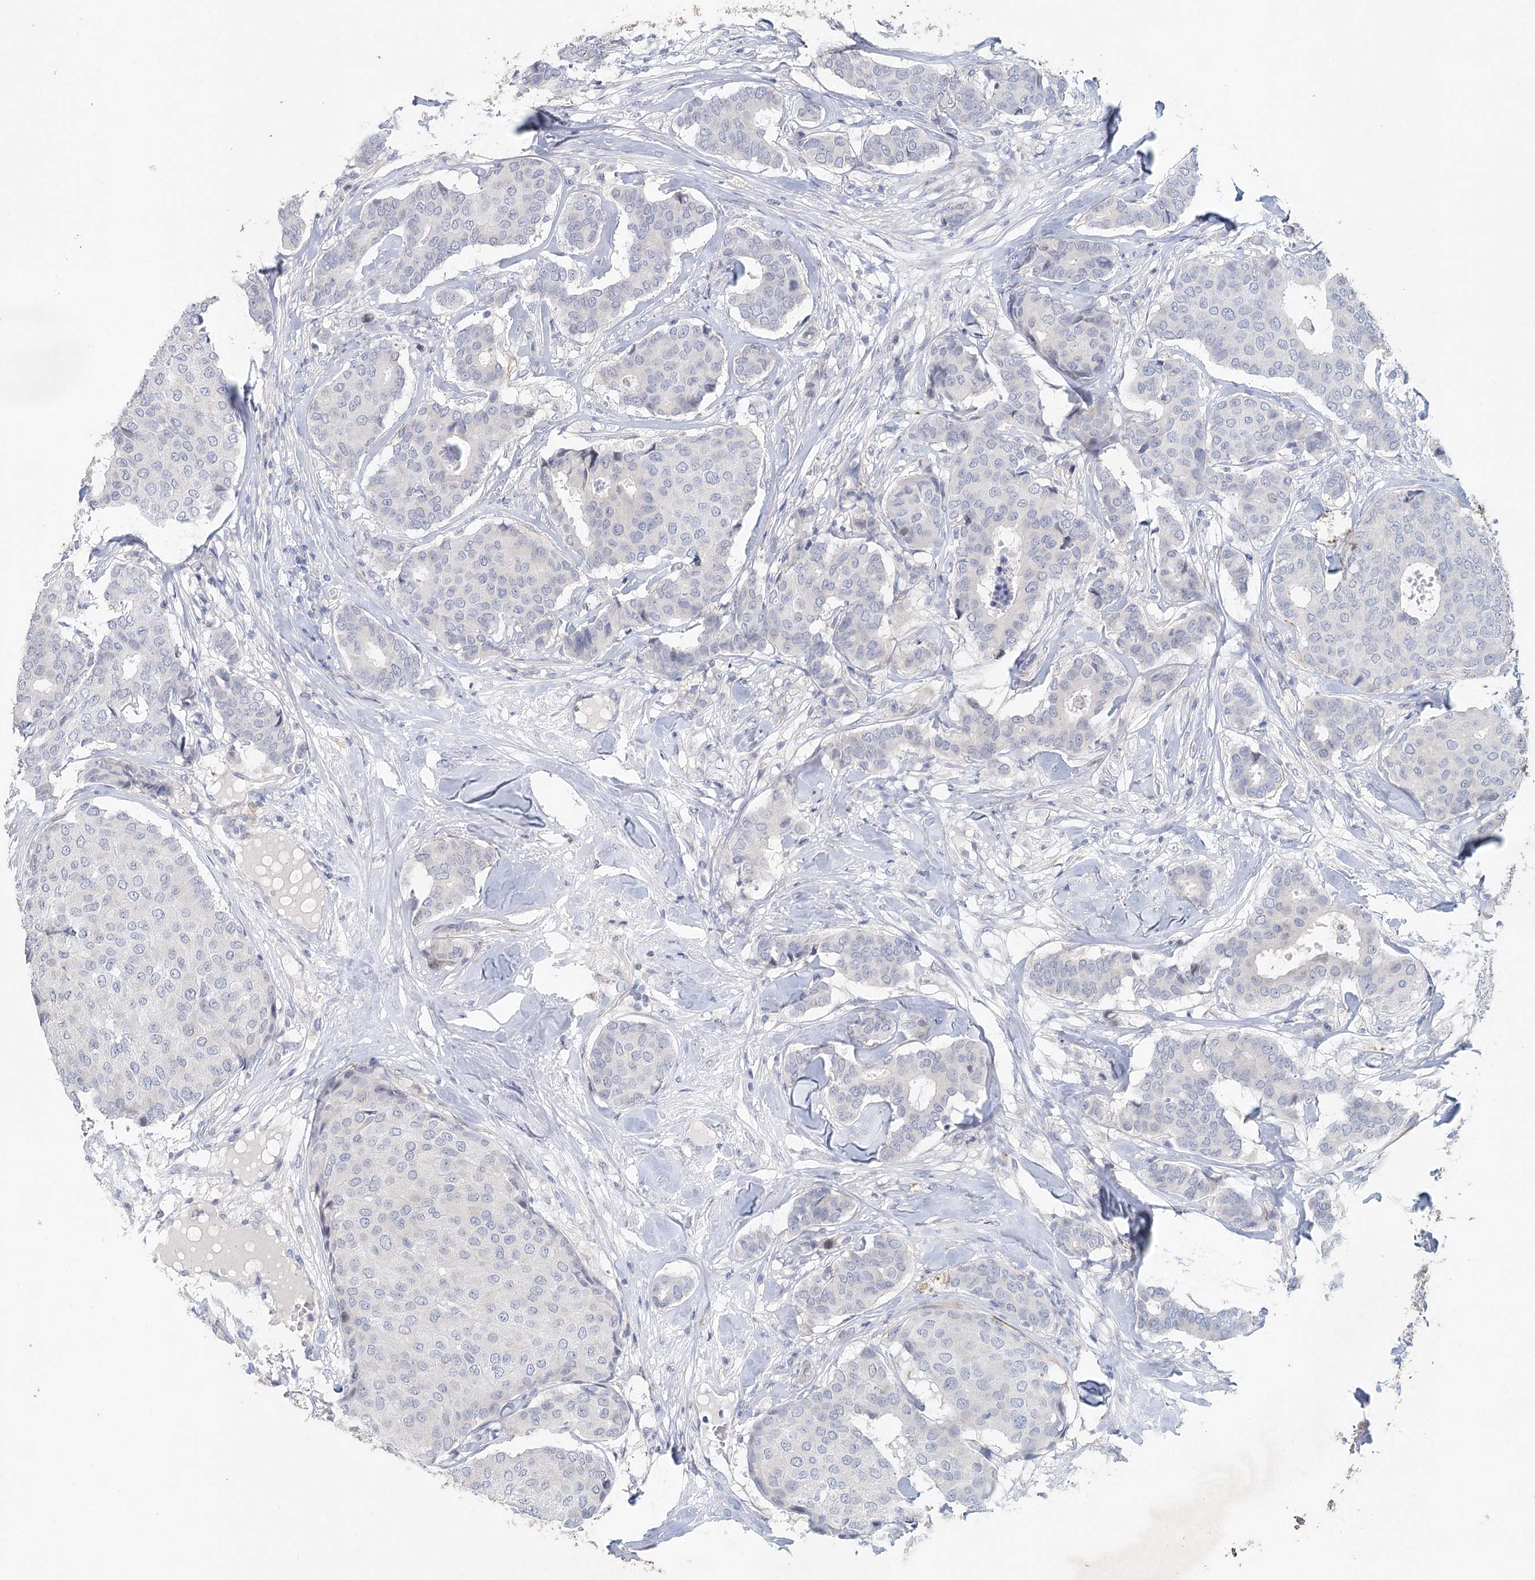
{"staining": {"intensity": "negative", "quantity": "none", "location": "none"}, "tissue": "breast cancer", "cell_type": "Tumor cells", "image_type": "cancer", "snomed": [{"axis": "morphology", "description": "Duct carcinoma"}, {"axis": "topography", "description": "Breast"}], "caption": "IHC image of neoplastic tissue: human invasive ductal carcinoma (breast) stained with DAB reveals no significant protein positivity in tumor cells.", "gene": "SLC19A3", "patient": {"sex": "female", "age": 75}}